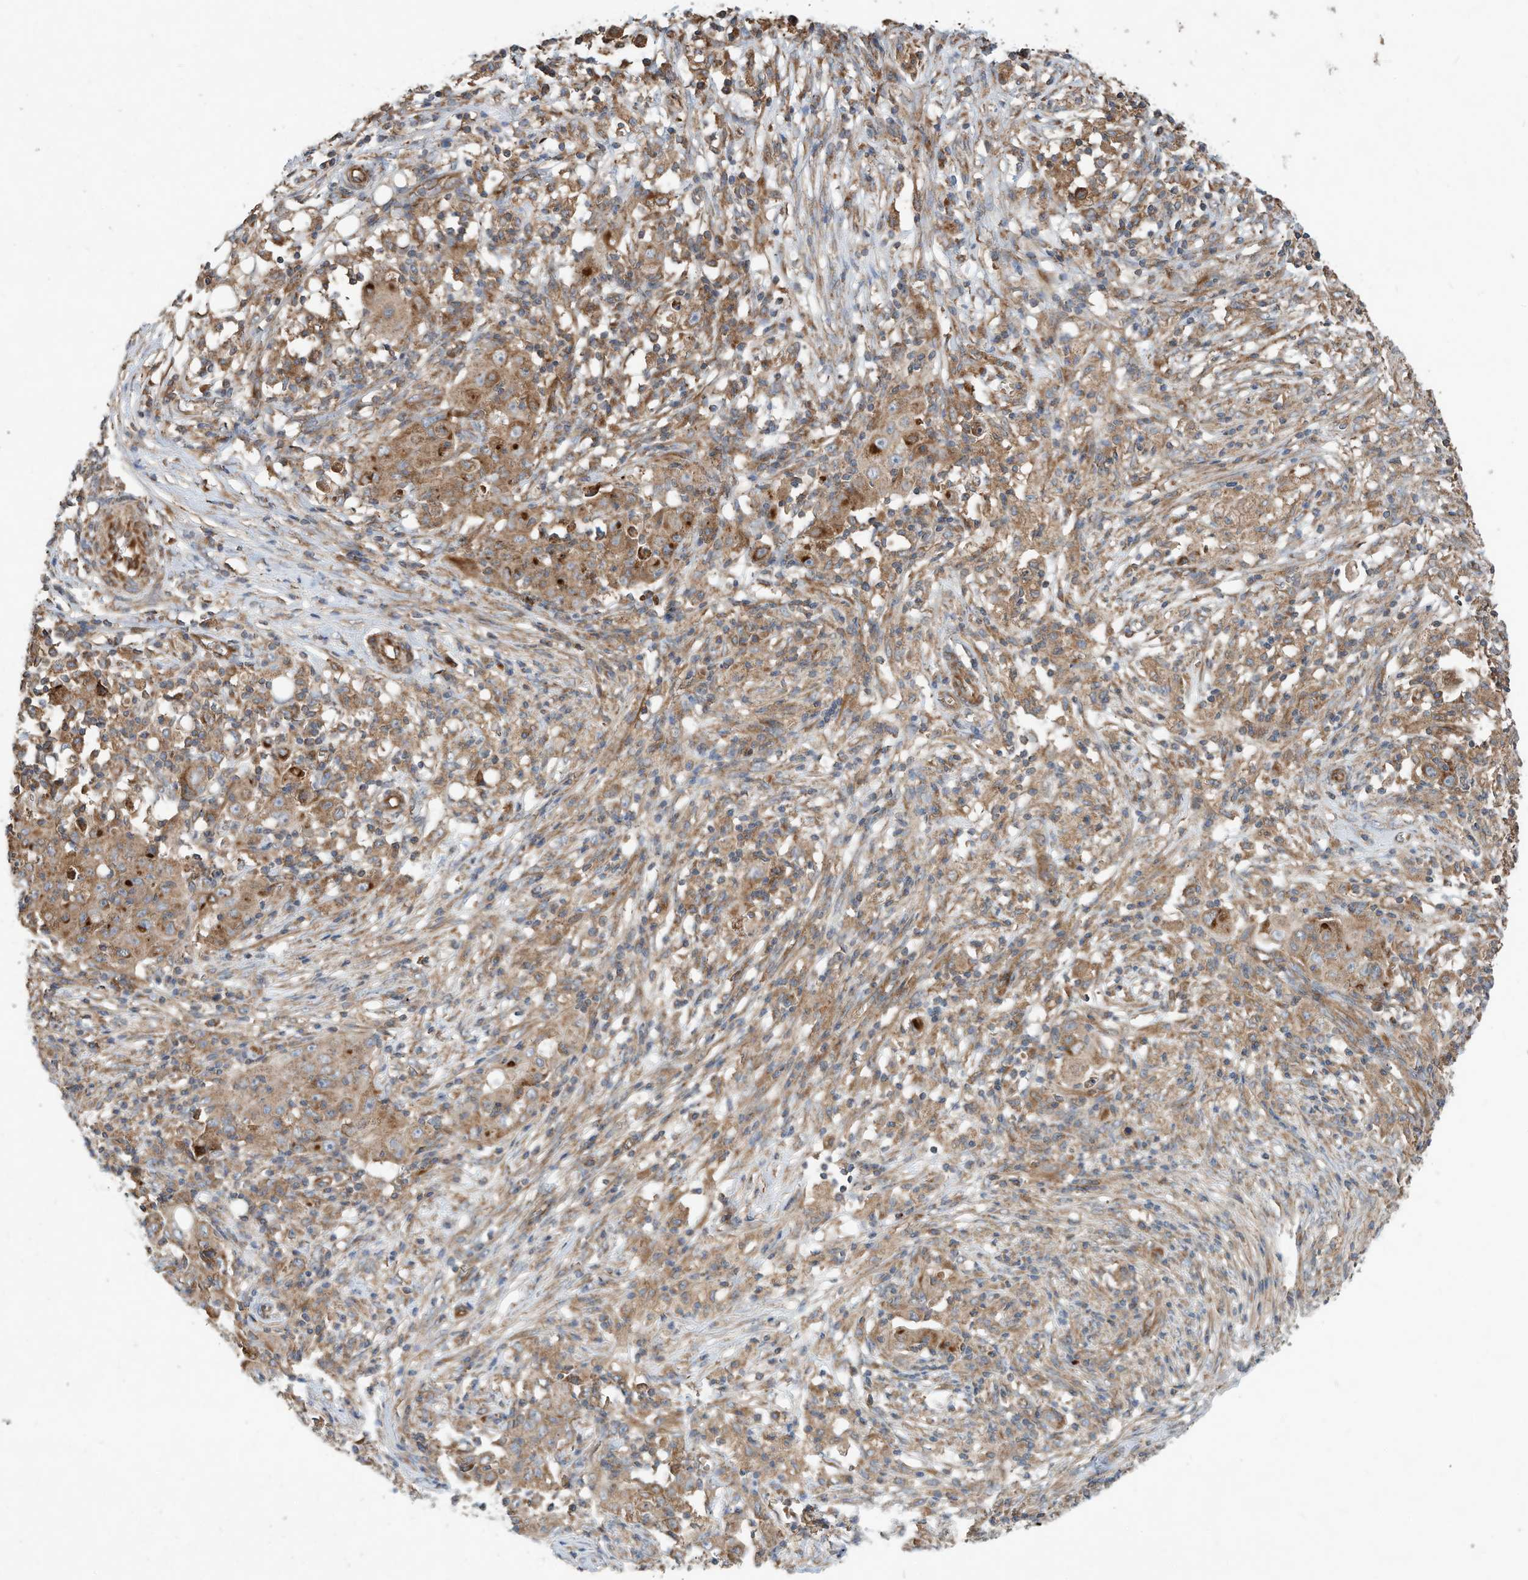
{"staining": {"intensity": "moderate", "quantity": ">75%", "location": "cytoplasmic/membranous"}, "tissue": "ovarian cancer", "cell_type": "Tumor cells", "image_type": "cancer", "snomed": [{"axis": "morphology", "description": "Carcinoma, endometroid"}, {"axis": "topography", "description": "Ovary"}], "caption": "Tumor cells show medium levels of moderate cytoplasmic/membranous staining in approximately >75% of cells in human ovarian endometroid carcinoma.", "gene": "CPAMD8", "patient": {"sex": "female", "age": 42}}